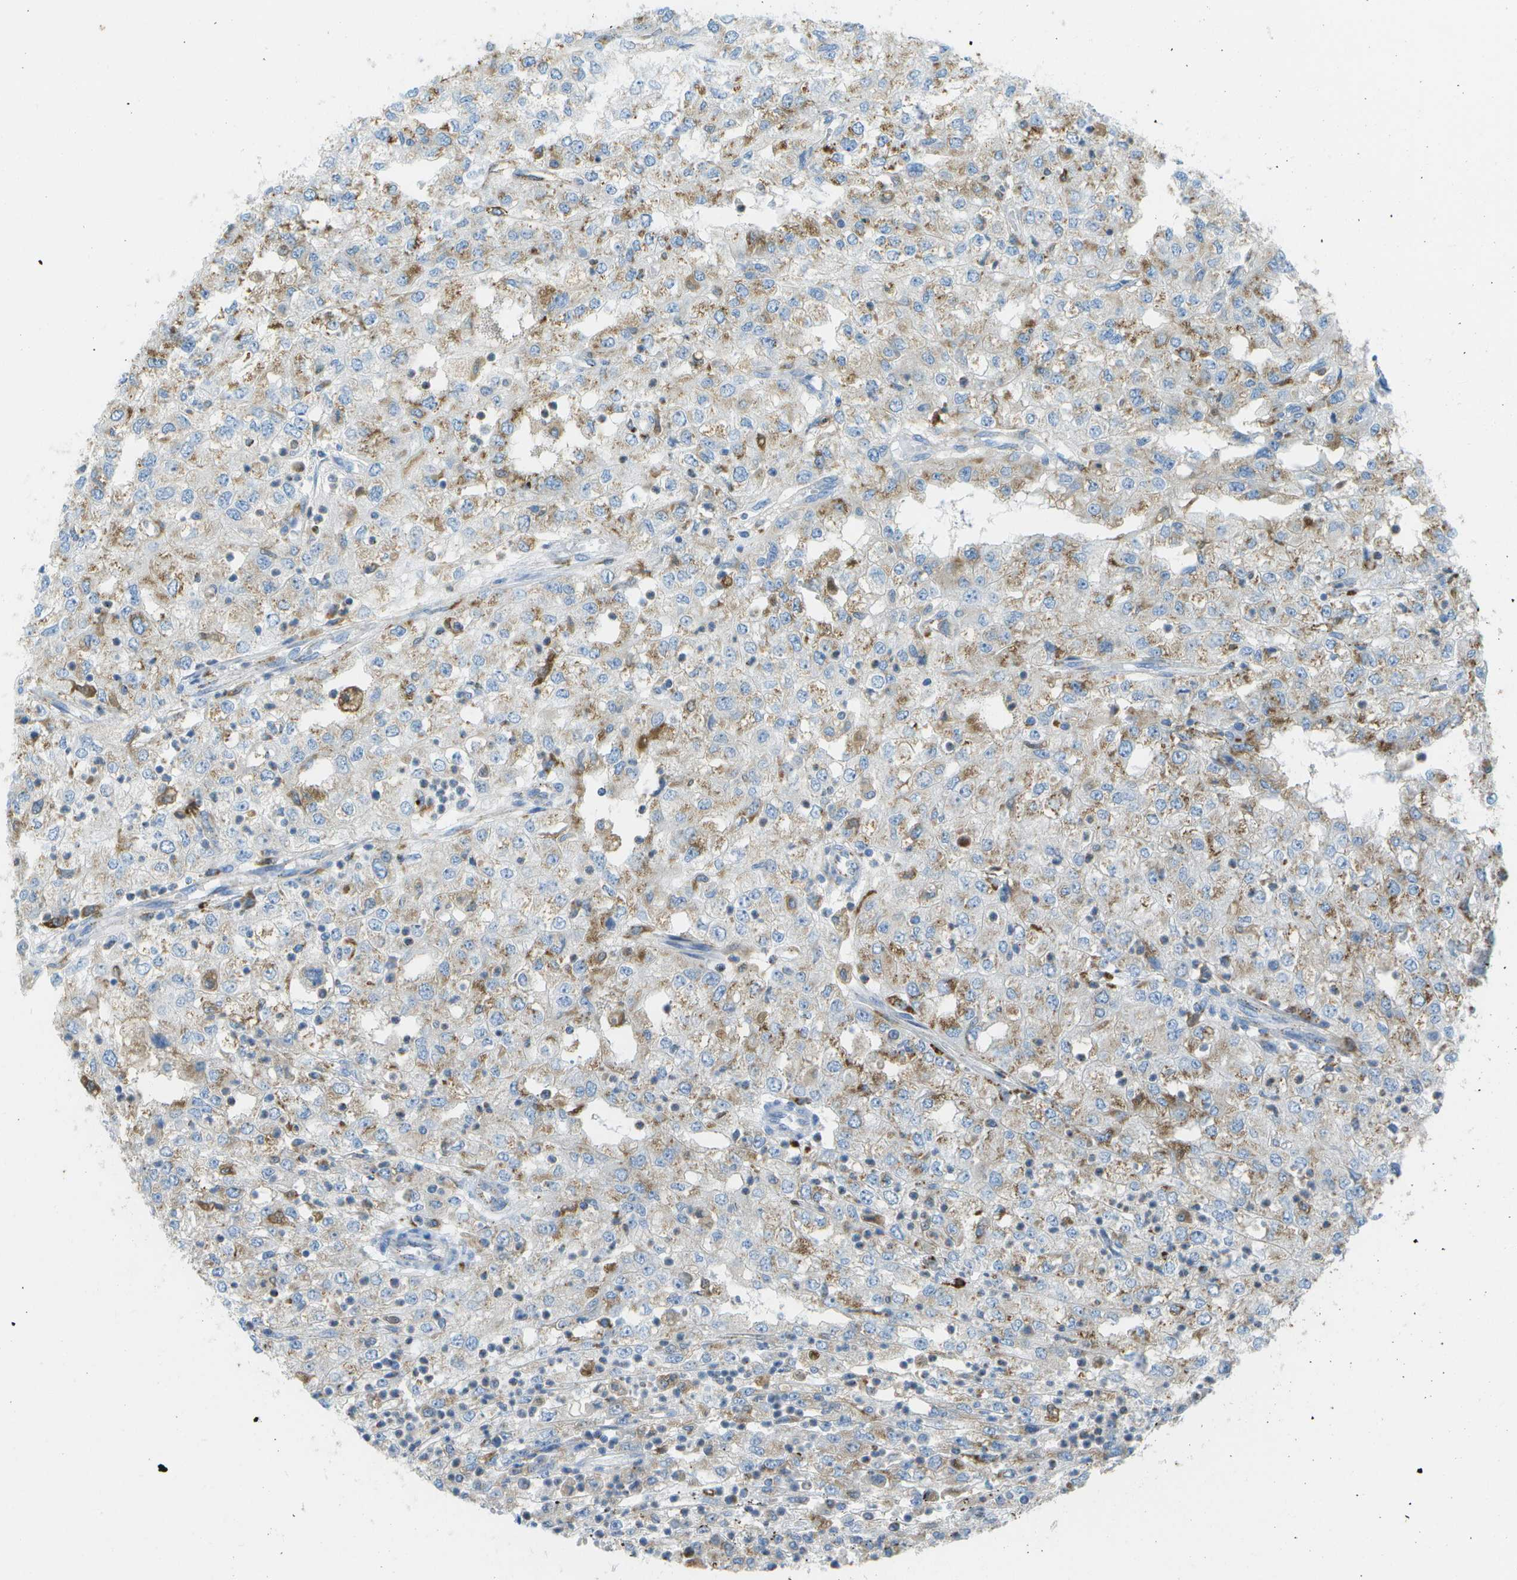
{"staining": {"intensity": "moderate", "quantity": "25%-75%", "location": "cytoplasmic/membranous"}, "tissue": "renal cancer", "cell_type": "Tumor cells", "image_type": "cancer", "snomed": [{"axis": "morphology", "description": "Adenocarcinoma, NOS"}, {"axis": "topography", "description": "Kidney"}], "caption": "IHC staining of adenocarcinoma (renal), which reveals medium levels of moderate cytoplasmic/membranous staining in approximately 25%-75% of tumor cells indicating moderate cytoplasmic/membranous protein positivity. The staining was performed using DAB (brown) for protein detection and nuclei were counterstained in hematoxylin (blue).", "gene": "PRCP", "patient": {"sex": "female", "age": 54}}